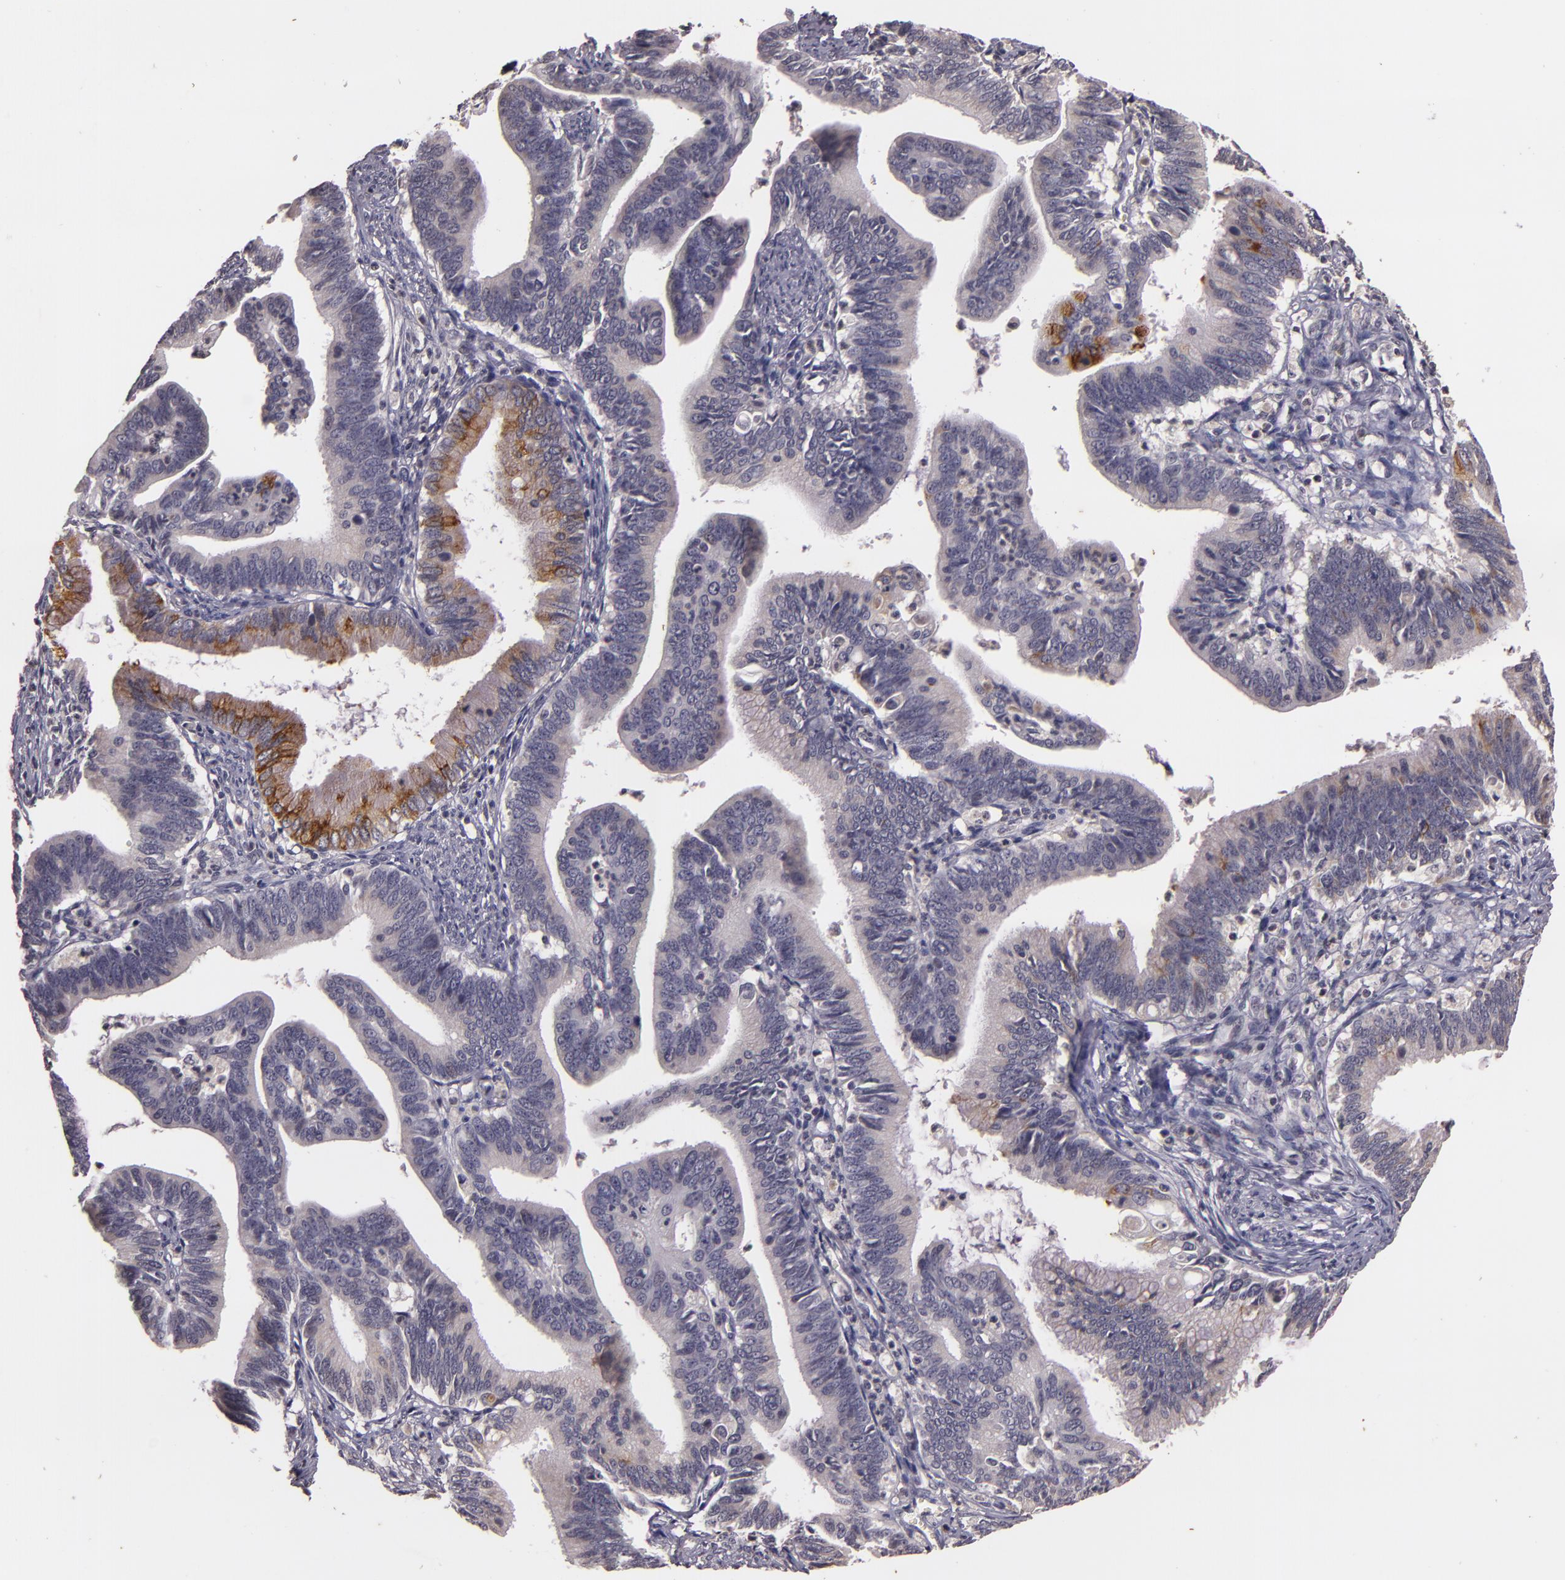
{"staining": {"intensity": "moderate", "quantity": "<25%", "location": "cytoplasmic/membranous"}, "tissue": "cervical cancer", "cell_type": "Tumor cells", "image_type": "cancer", "snomed": [{"axis": "morphology", "description": "Adenocarcinoma, NOS"}, {"axis": "topography", "description": "Cervix"}], "caption": "Cervical cancer tissue demonstrates moderate cytoplasmic/membranous positivity in about <25% of tumor cells", "gene": "TFF1", "patient": {"sex": "female", "age": 47}}